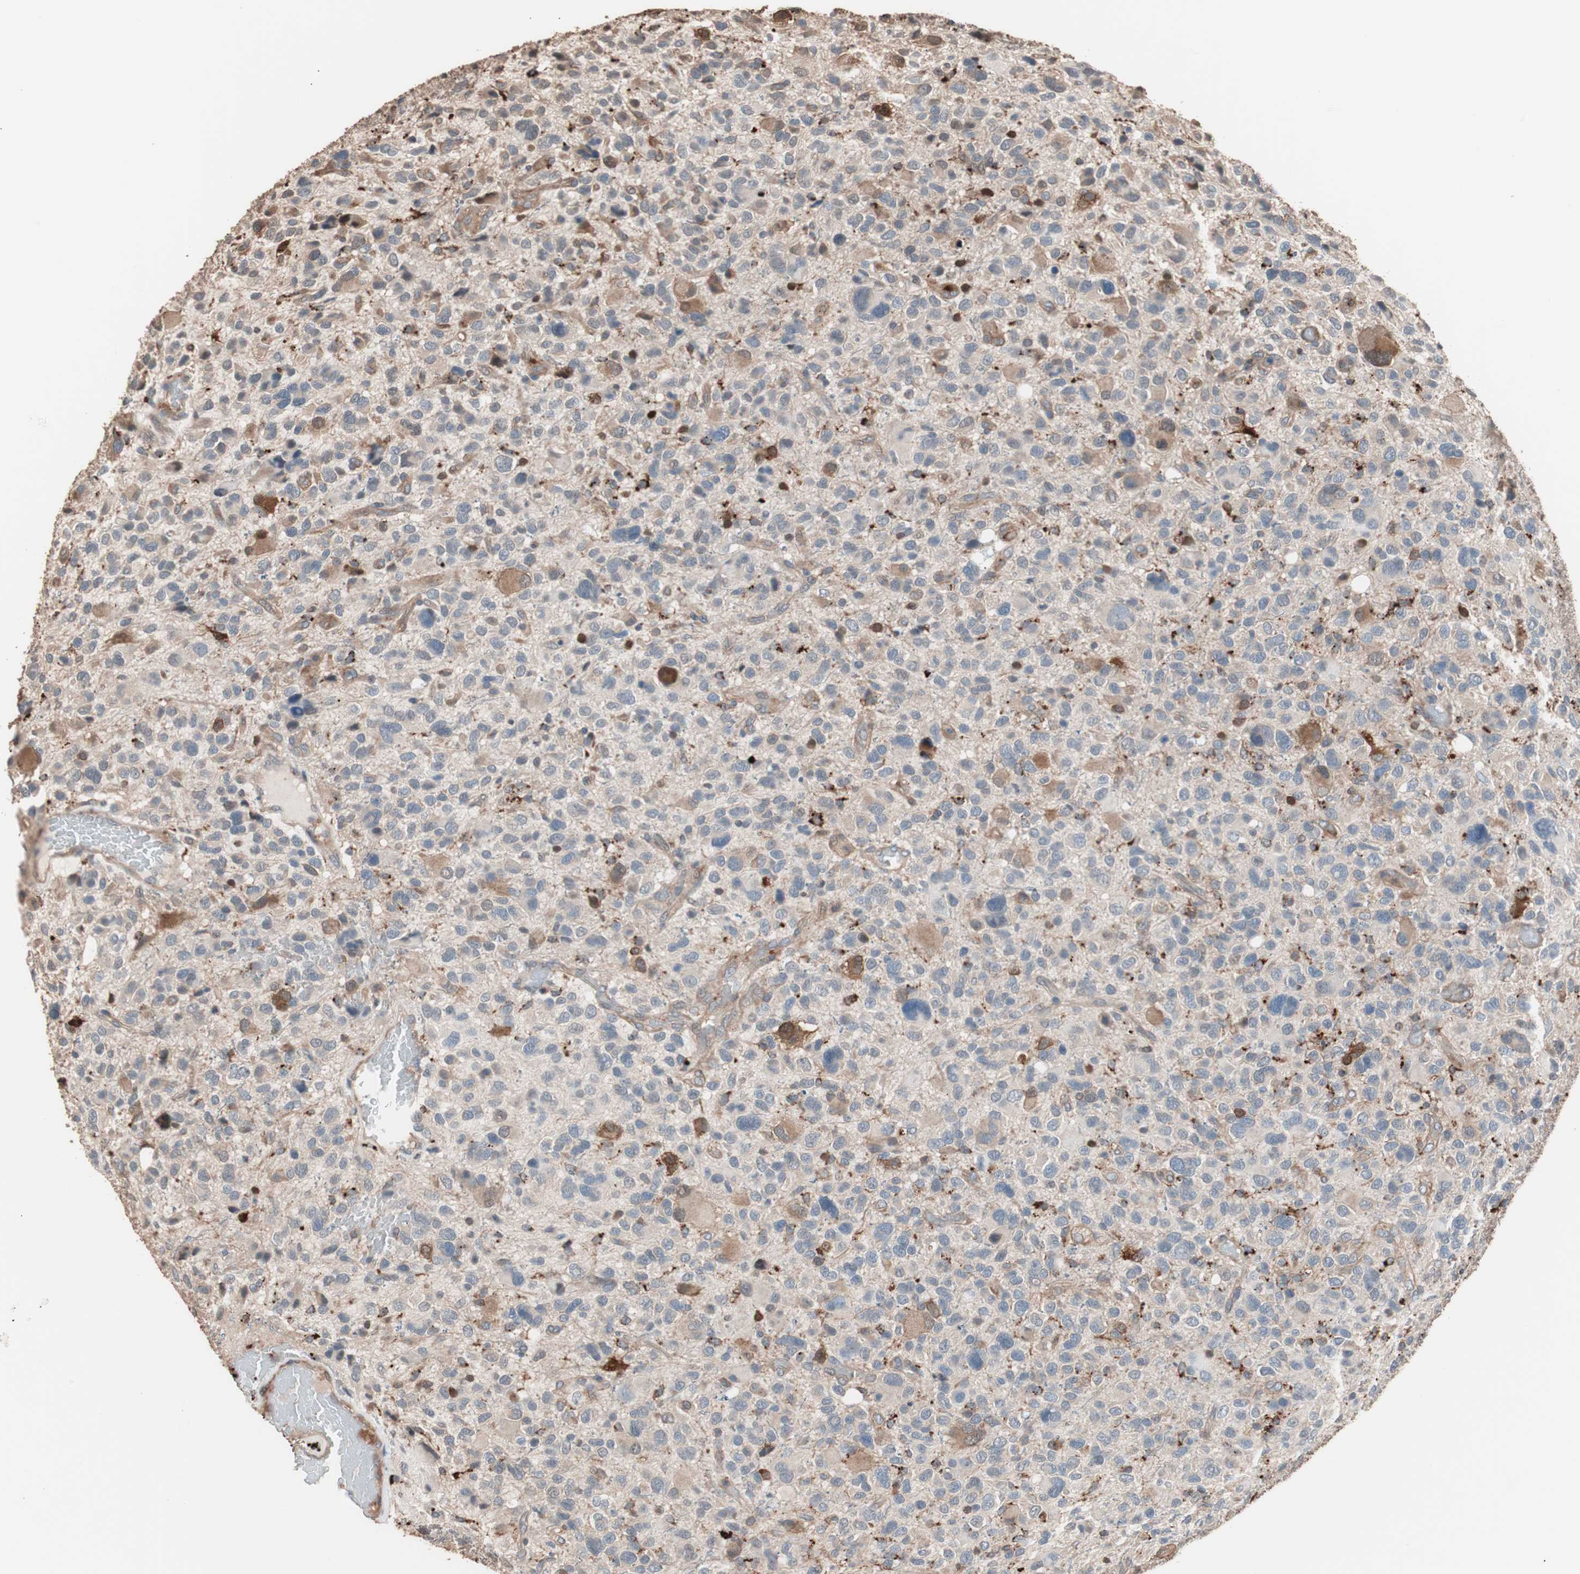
{"staining": {"intensity": "weak", "quantity": "25%-75%", "location": "cytoplasmic/membranous"}, "tissue": "glioma", "cell_type": "Tumor cells", "image_type": "cancer", "snomed": [{"axis": "morphology", "description": "Glioma, malignant, High grade"}, {"axis": "topography", "description": "Brain"}], "caption": "This is a histology image of IHC staining of high-grade glioma (malignant), which shows weak expression in the cytoplasmic/membranous of tumor cells.", "gene": "CCT3", "patient": {"sex": "male", "age": 48}}